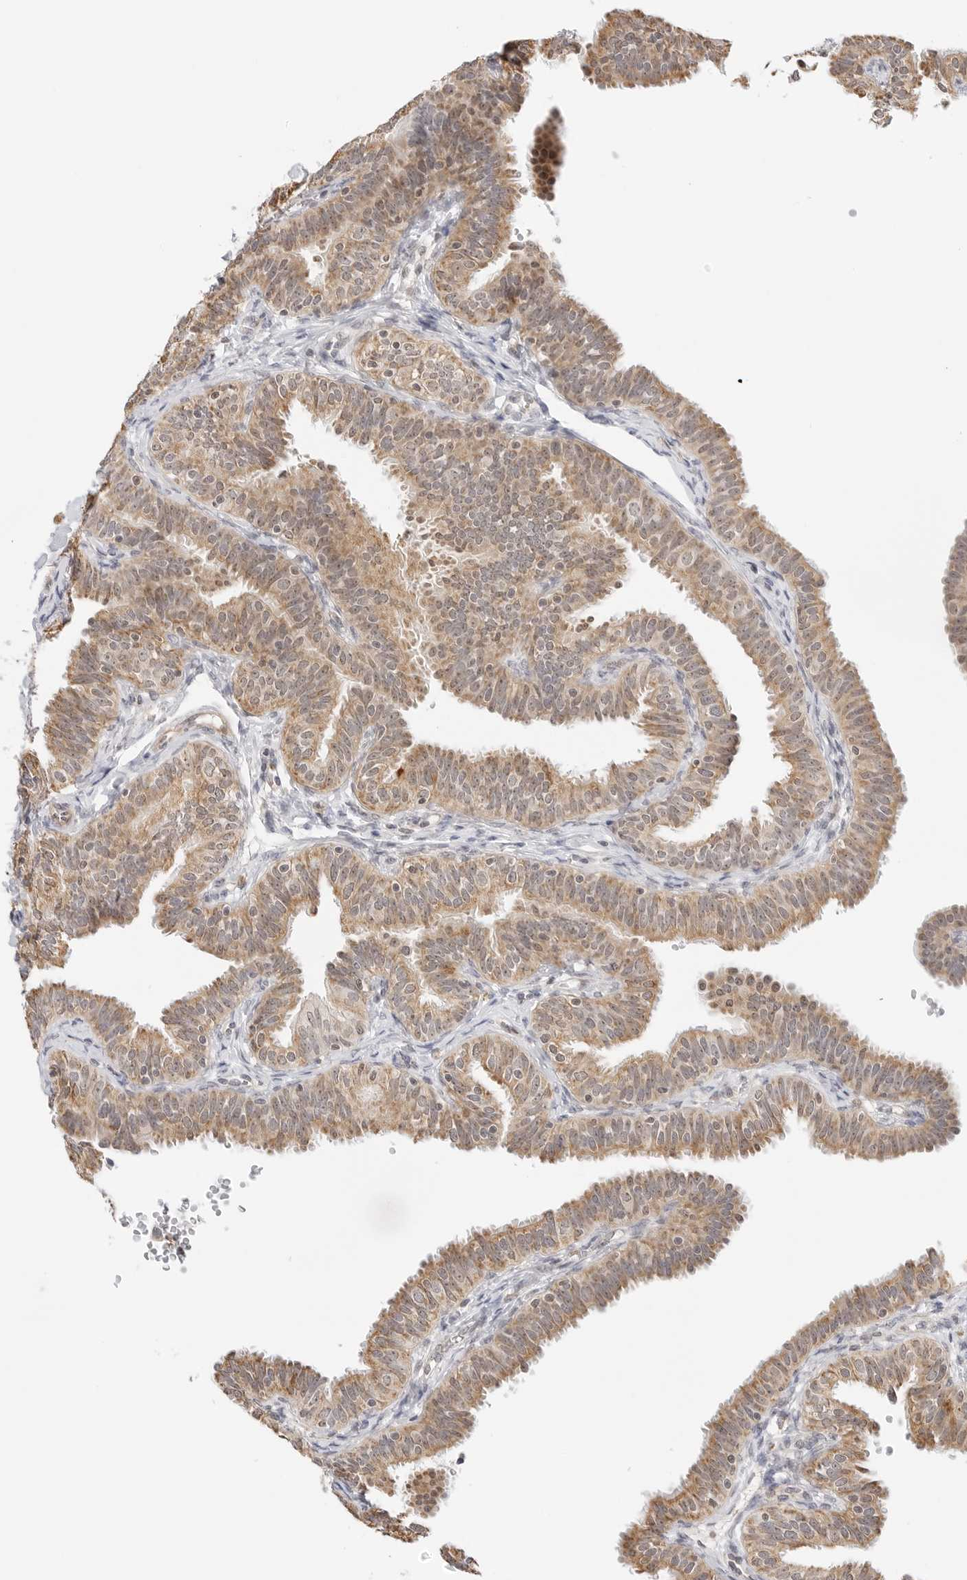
{"staining": {"intensity": "moderate", "quantity": "25%-75%", "location": "cytoplasmic/membranous,nuclear"}, "tissue": "fallopian tube", "cell_type": "Glandular cells", "image_type": "normal", "snomed": [{"axis": "morphology", "description": "Normal tissue, NOS"}, {"axis": "topography", "description": "Fallopian tube"}], "caption": "Moderate cytoplasmic/membranous,nuclear expression is seen in about 25%-75% of glandular cells in normal fallopian tube. (Brightfield microscopy of DAB IHC at high magnification).", "gene": "GORAB", "patient": {"sex": "female", "age": 35}}